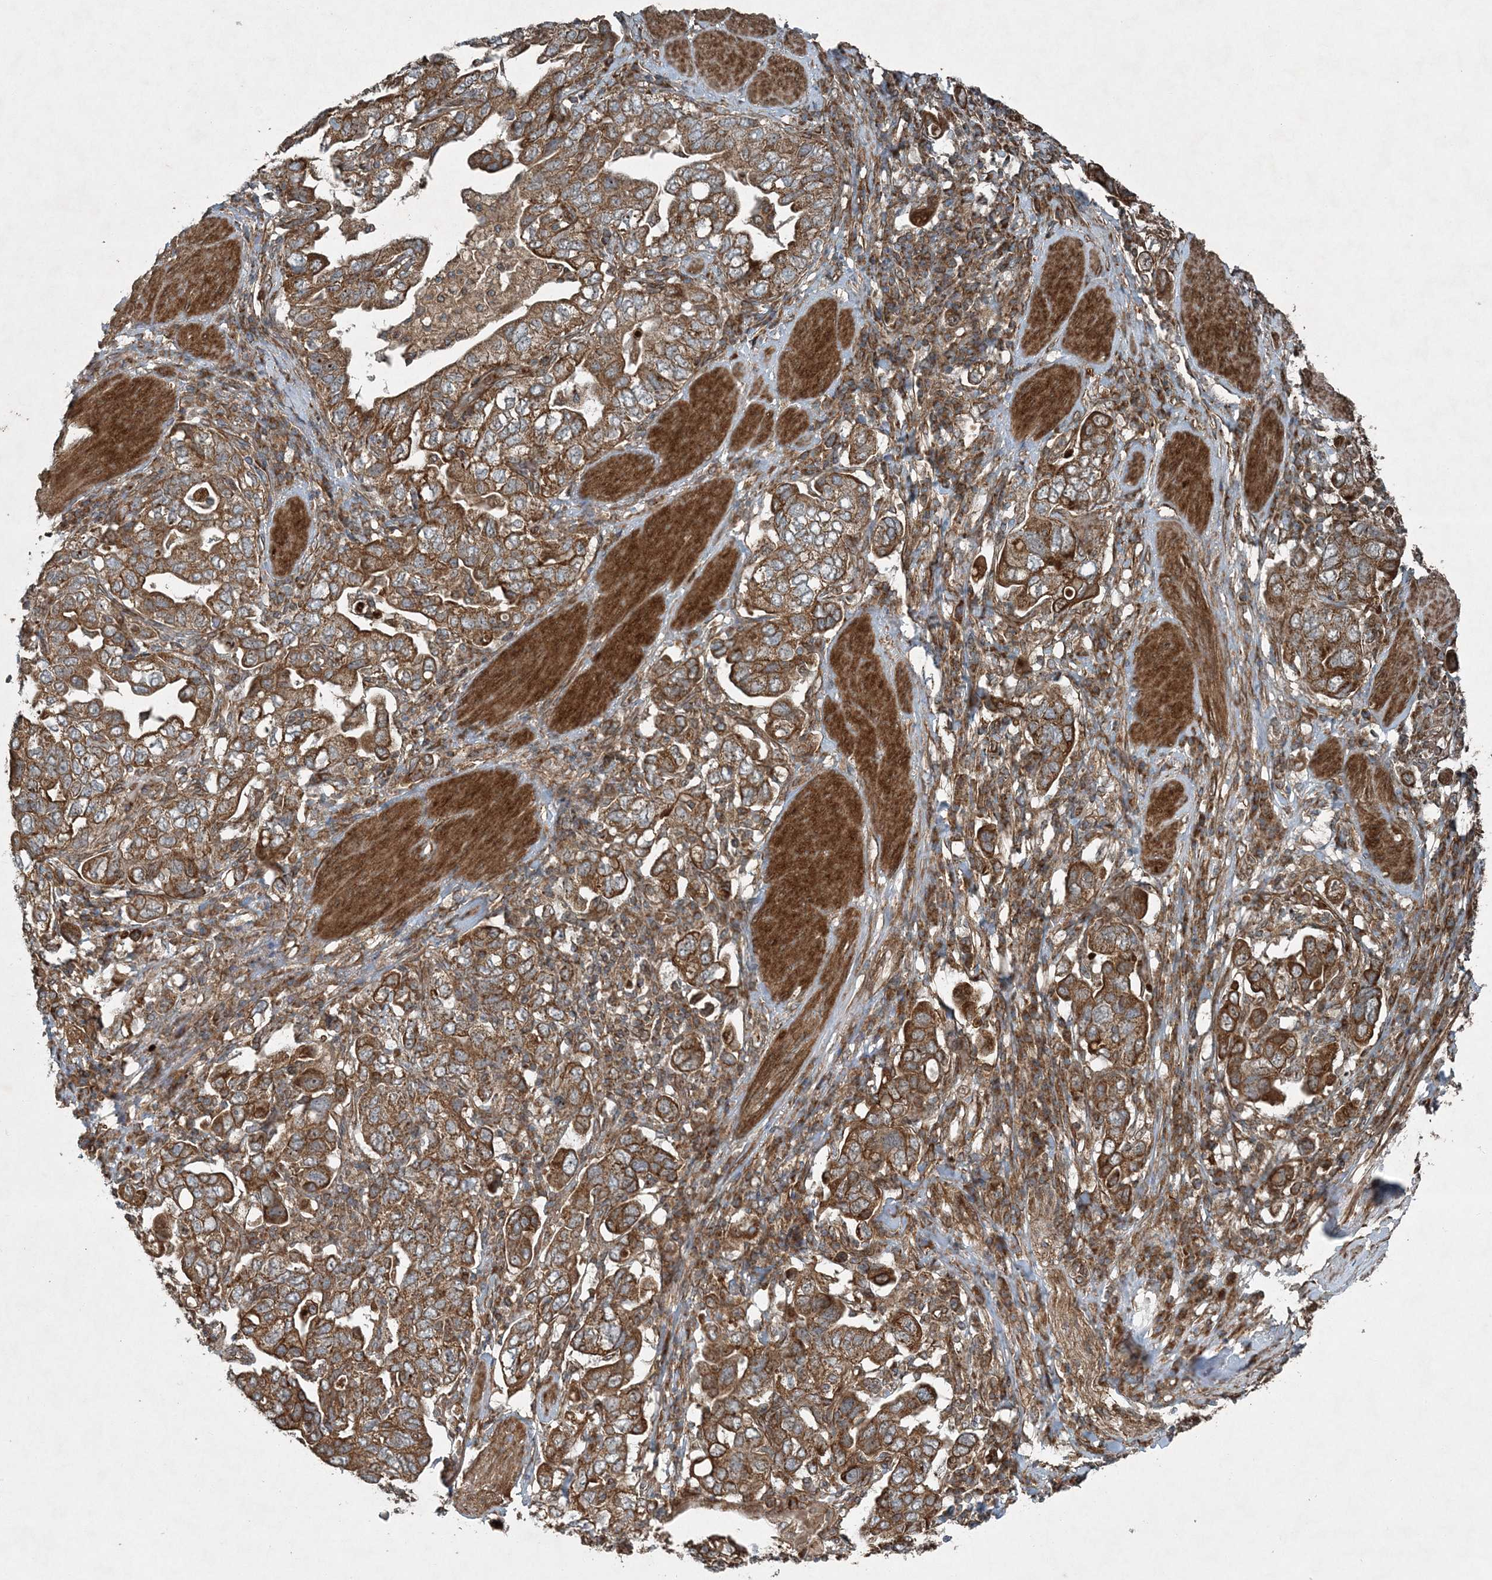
{"staining": {"intensity": "strong", "quantity": ">75%", "location": "cytoplasmic/membranous"}, "tissue": "stomach cancer", "cell_type": "Tumor cells", "image_type": "cancer", "snomed": [{"axis": "morphology", "description": "Adenocarcinoma, NOS"}, {"axis": "topography", "description": "Stomach, upper"}], "caption": "Adenocarcinoma (stomach) stained with a protein marker shows strong staining in tumor cells.", "gene": "COPS7B", "patient": {"sex": "male", "age": 62}}